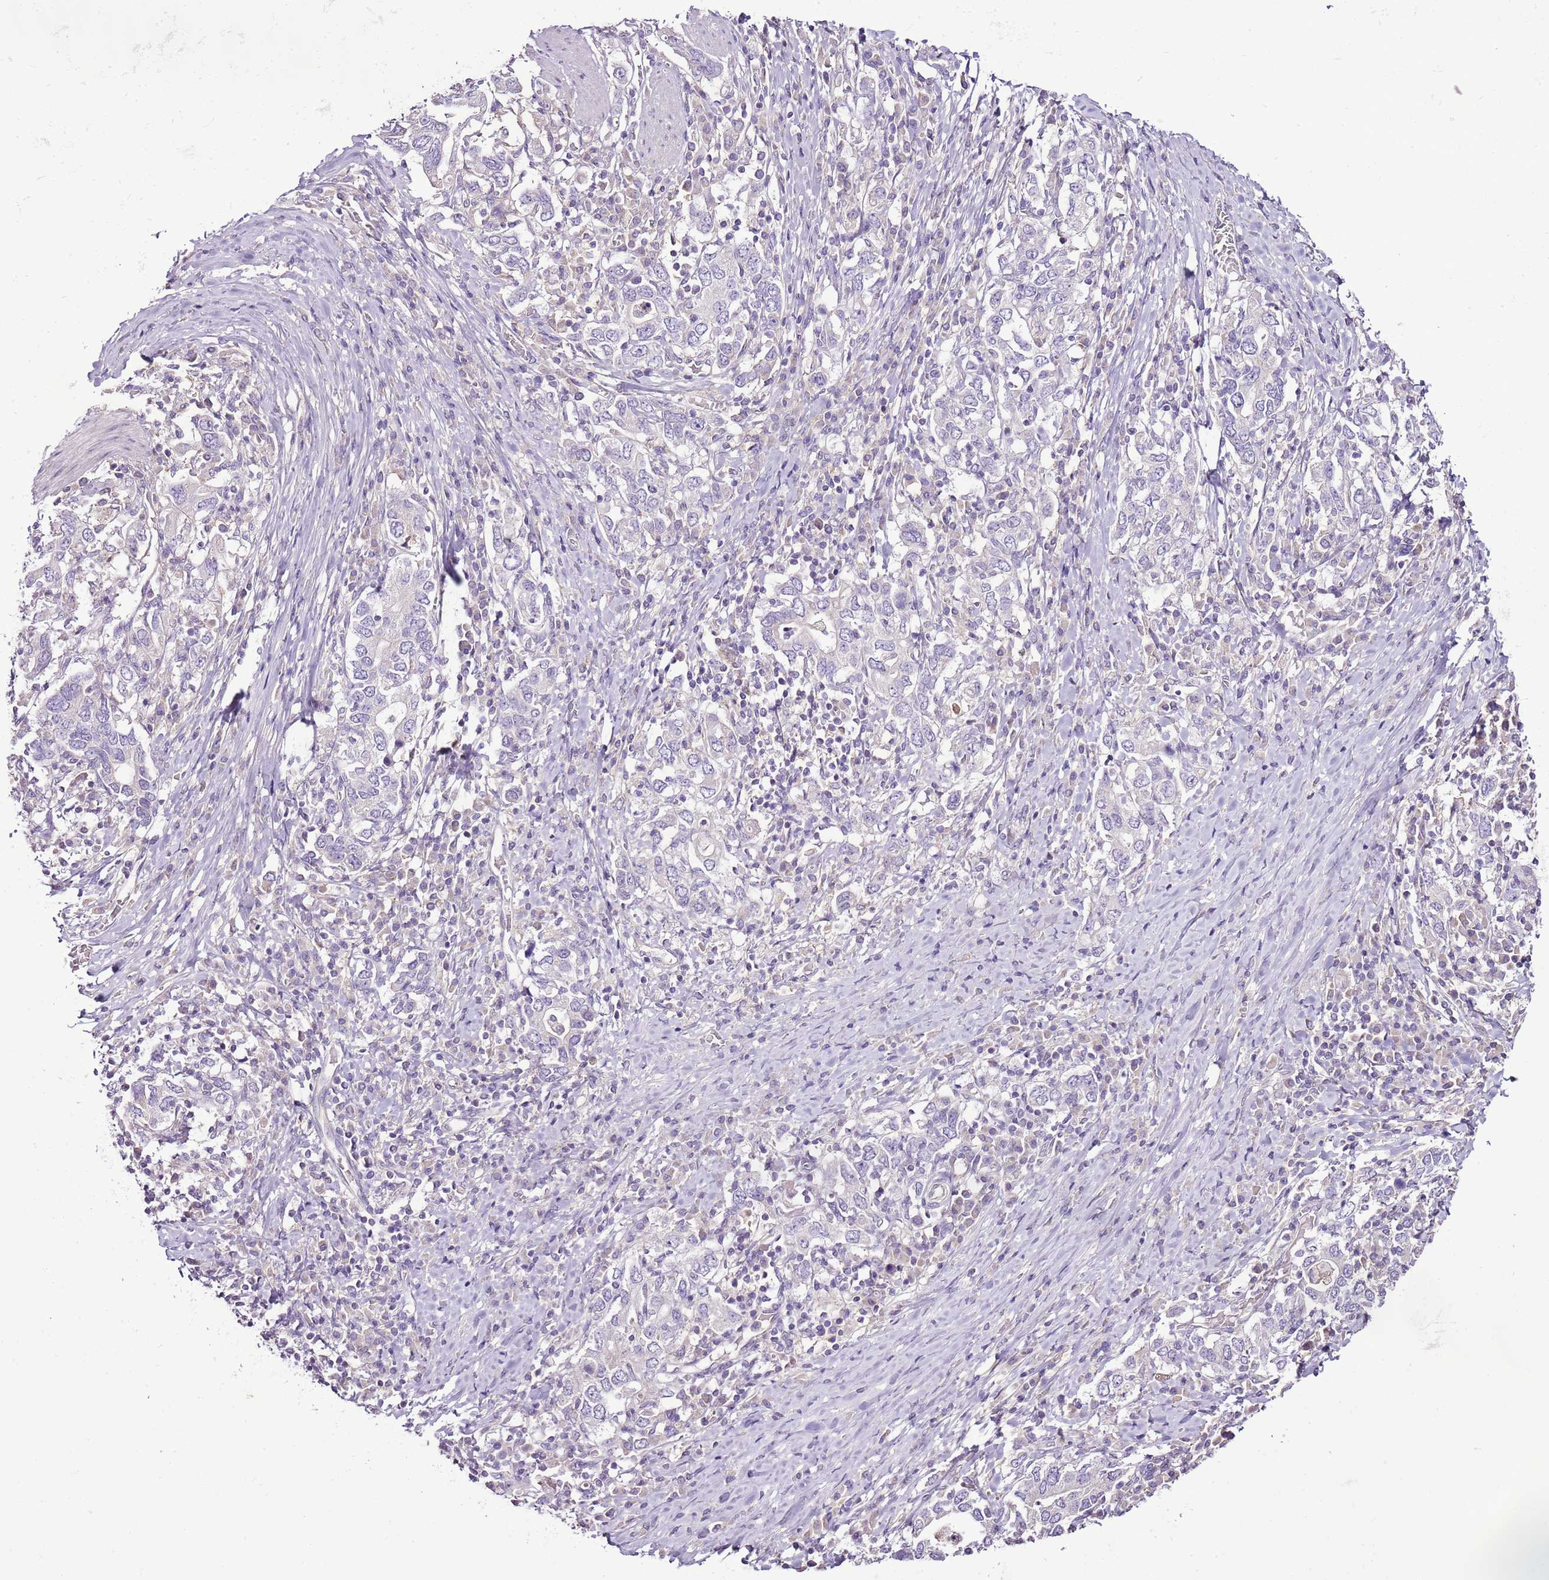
{"staining": {"intensity": "negative", "quantity": "none", "location": "none"}, "tissue": "stomach cancer", "cell_type": "Tumor cells", "image_type": "cancer", "snomed": [{"axis": "morphology", "description": "Adenocarcinoma, NOS"}, {"axis": "topography", "description": "Stomach, upper"}, {"axis": "topography", "description": "Stomach"}], "caption": "This is an immunohistochemistry image of human adenocarcinoma (stomach). There is no positivity in tumor cells.", "gene": "CMKLR1", "patient": {"sex": "male", "age": 62}}